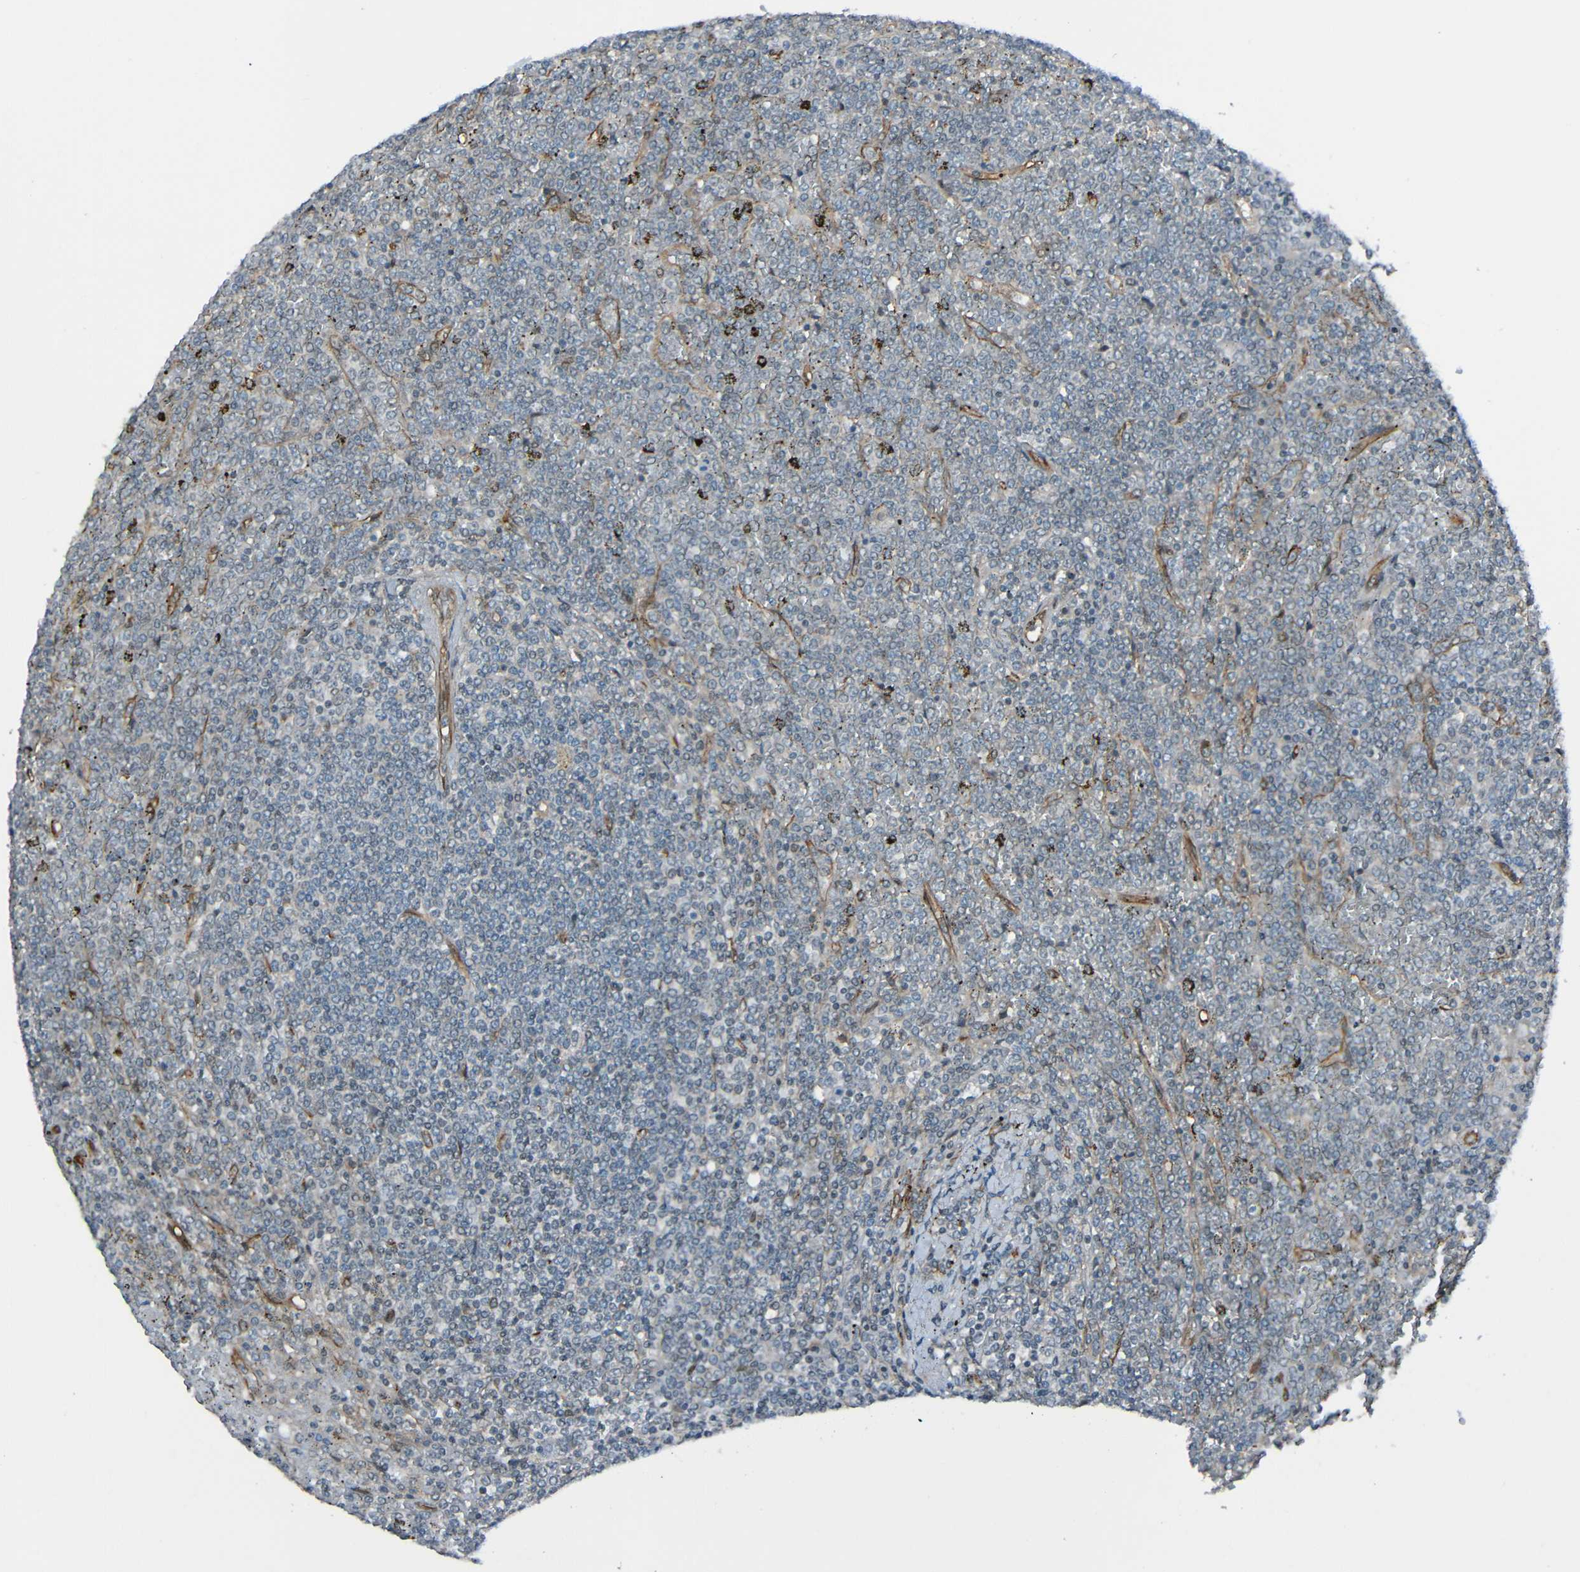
{"staining": {"intensity": "negative", "quantity": "none", "location": "none"}, "tissue": "lymphoma", "cell_type": "Tumor cells", "image_type": "cancer", "snomed": [{"axis": "morphology", "description": "Malignant lymphoma, non-Hodgkin's type, Low grade"}, {"axis": "topography", "description": "Spleen"}], "caption": "Immunohistochemistry image of neoplastic tissue: malignant lymphoma, non-Hodgkin's type (low-grade) stained with DAB reveals no significant protein positivity in tumor cells.", "gene": "LGR5", "patient": {"sex": "female", "age": 19}}